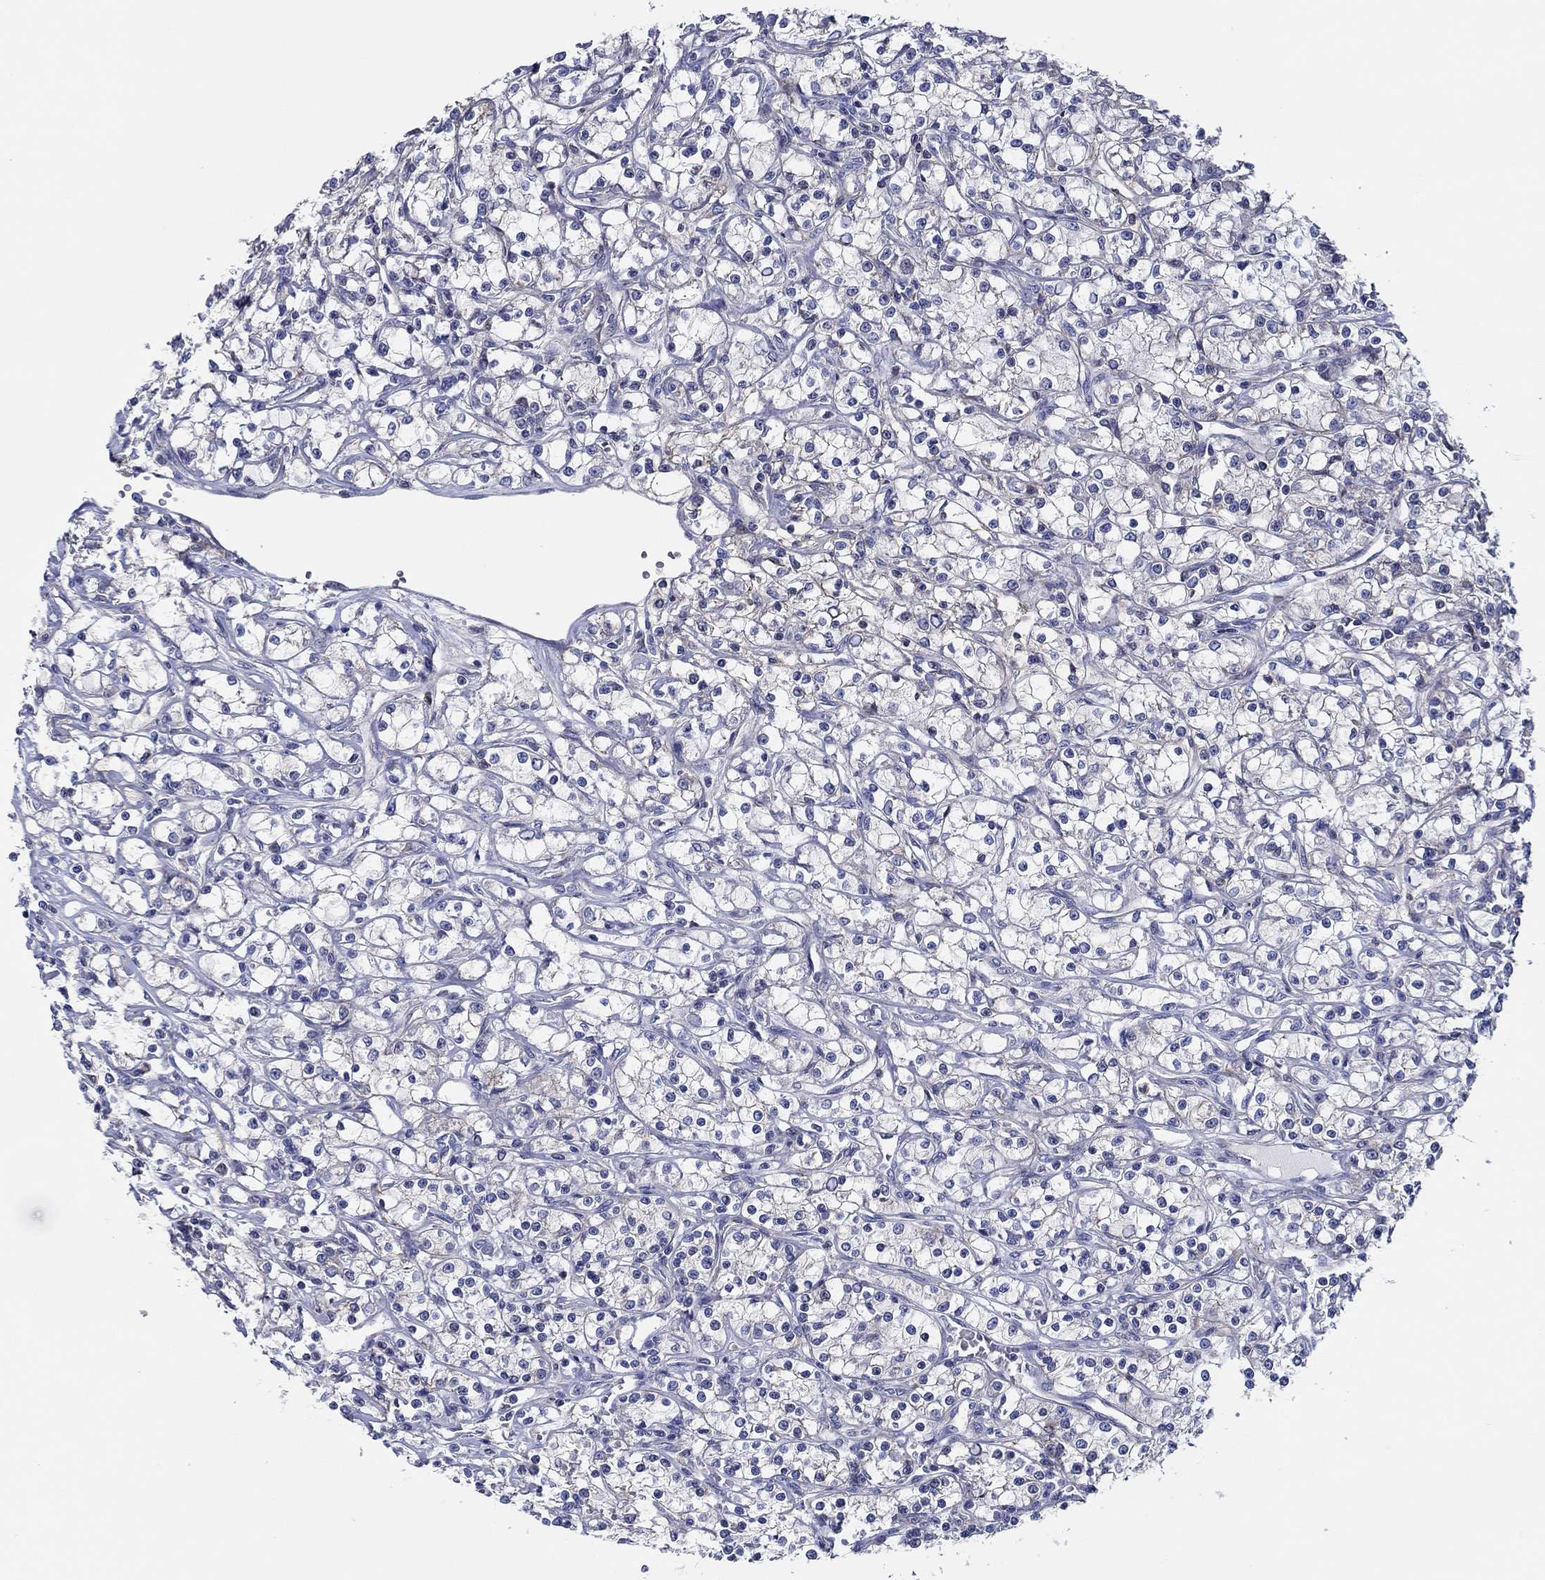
{"staining": {"intensity": "negative", "quantity": "none", "location": "none"}, "tissue": "renal cancer", "cell_type": "Tumor cells", "image_type": "cancer", "snomed": [{"axis": "morphology", "description": "Adenocarcinoma, NOS"}, {"axis": "topography", "description": "Kidney"}], "caption": "This is an immunohistochemistry (IHC) micrograph of human renal cancer (adenocarcinoma). There is no expression in tumor cells.", "gene": "CFAP61", "patient": {"sex": "female", "age": 59}}